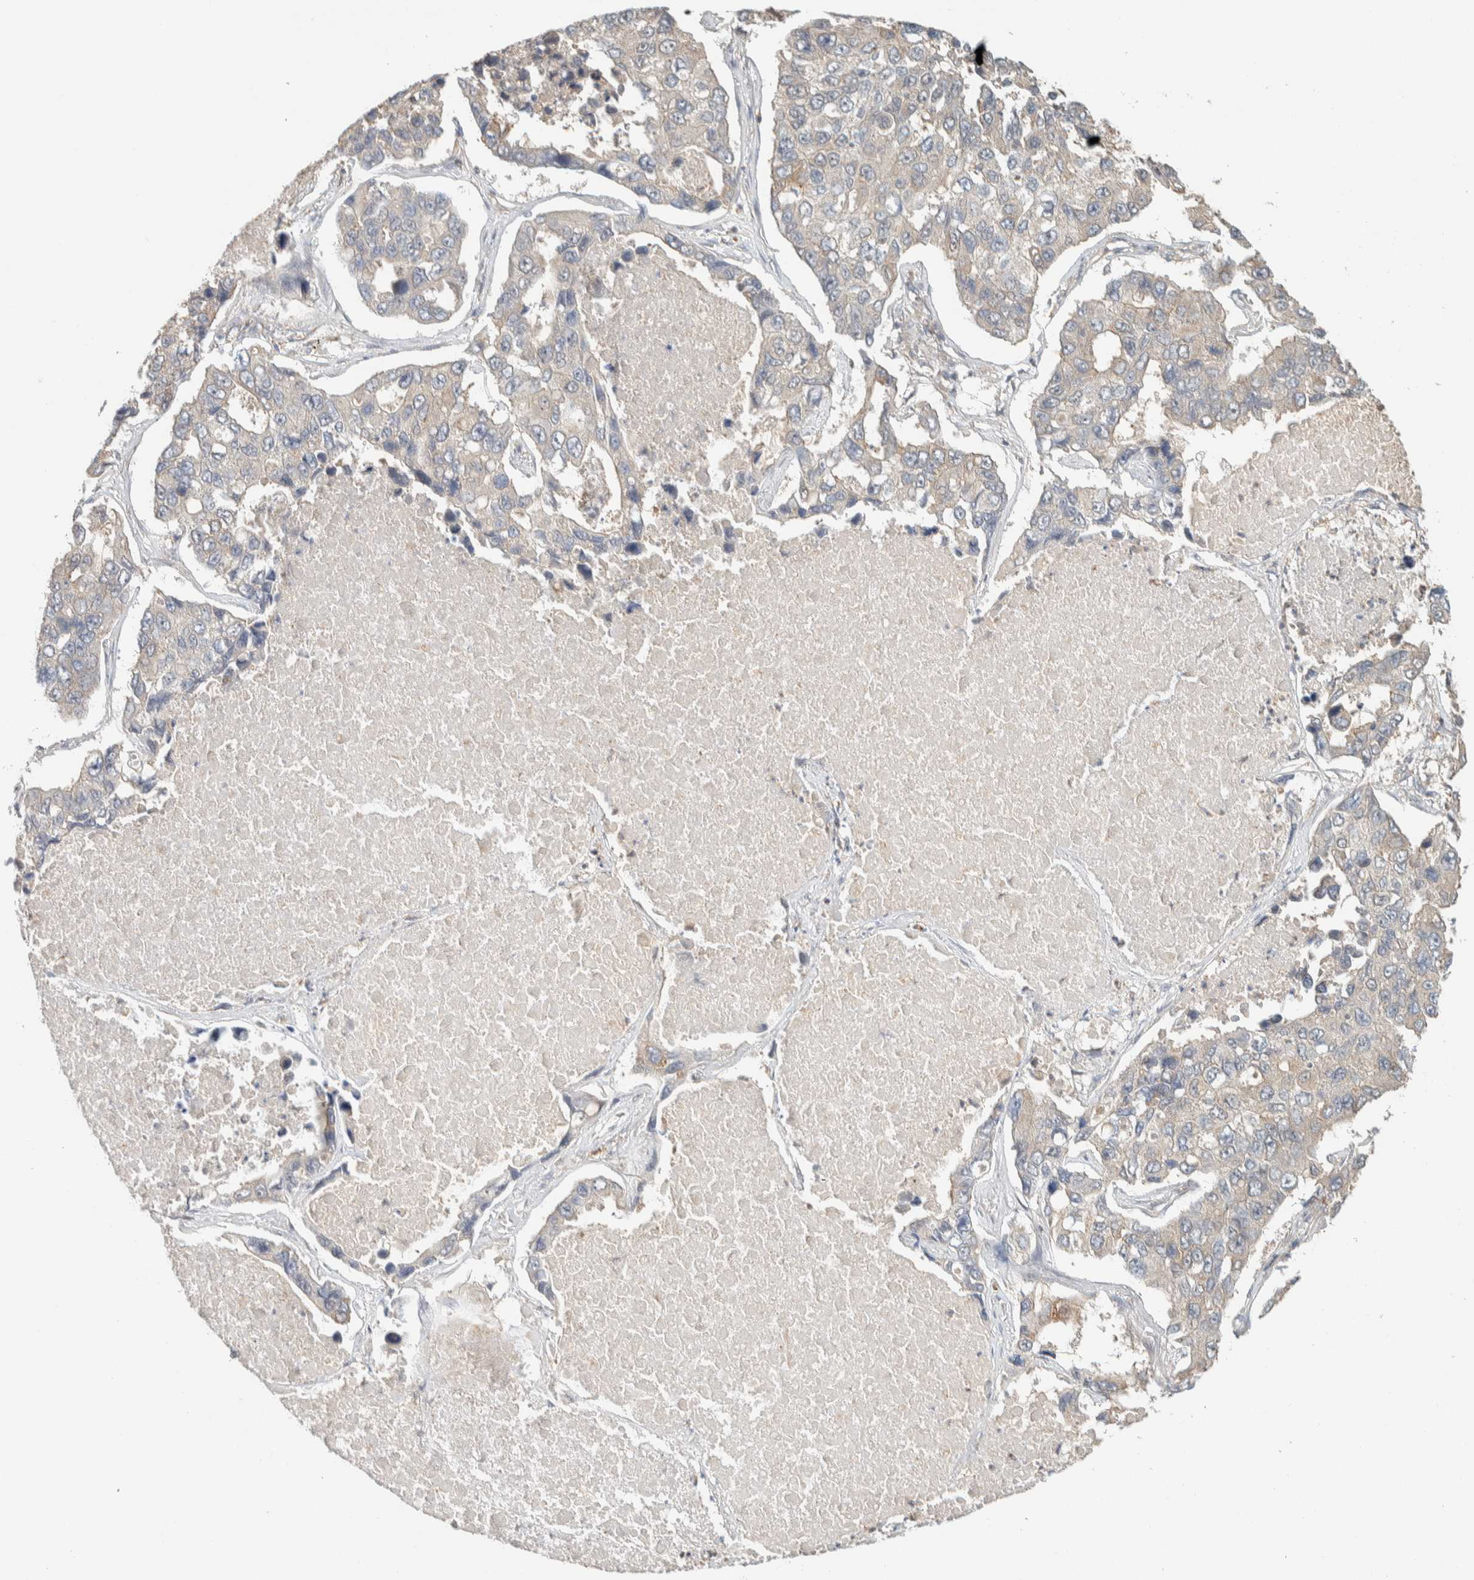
{"staining": {"intensity": "negative", "quantity": "none", "location": "none"}, "tissue": "lung cancer", "cell_type": "Tumor cells", "image_type": "cancer", "snomed": [{"axis": "morphology", "description": "Adenocarcinoma, NOS"}, {"axis": "topography", "description": "Lung"}], "caption": "There is no significant positivity in tumor cells of lung adenocarcinoma.", "gene": "RAB11FIP1", "patient": {"sex": "male", "age": 64}}